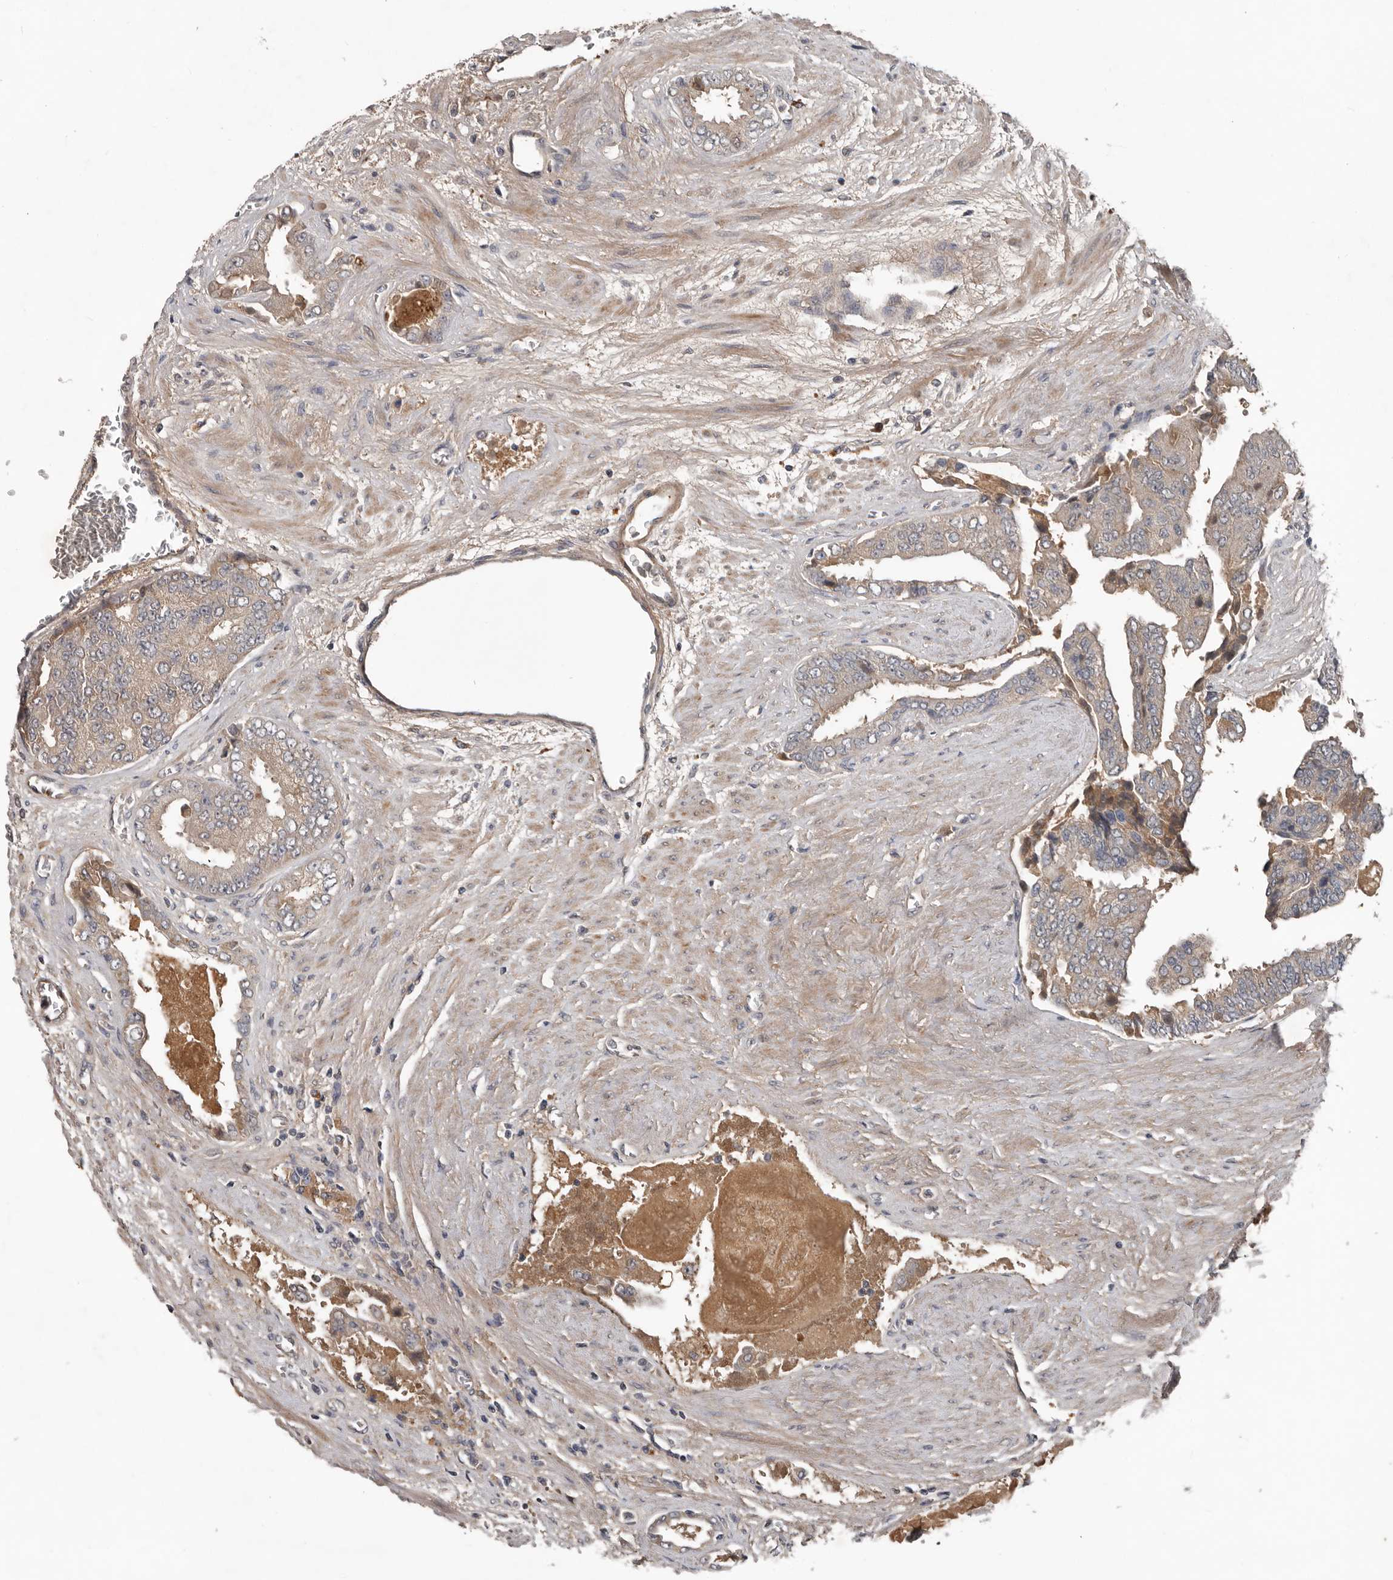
{"staining": {"intensity": "negative", "quantity": "none", "location": "none"}, "tissue": "prostate cancer", "cell_type": "Tumor cells", "image_type": "cancer", "snomed": [{"axis": "morphology", "description": "Adenocarcinoma, High grade"}, {"axis": "topography", "description": "Prostate"}], "caption": "IHC micrograph of neoplastic tissue: human prostate cancer stained with DAB exhibits no significant protein positivity in tumor cells. Brightfield microscopy of IHC stained with DAB (3,3'-diaminobenzidine) (brown) and hematoxylin (blue), captured at high magnification.", "gene": "DNAJB4", "patient": {"sex": "male", "age": 58}}